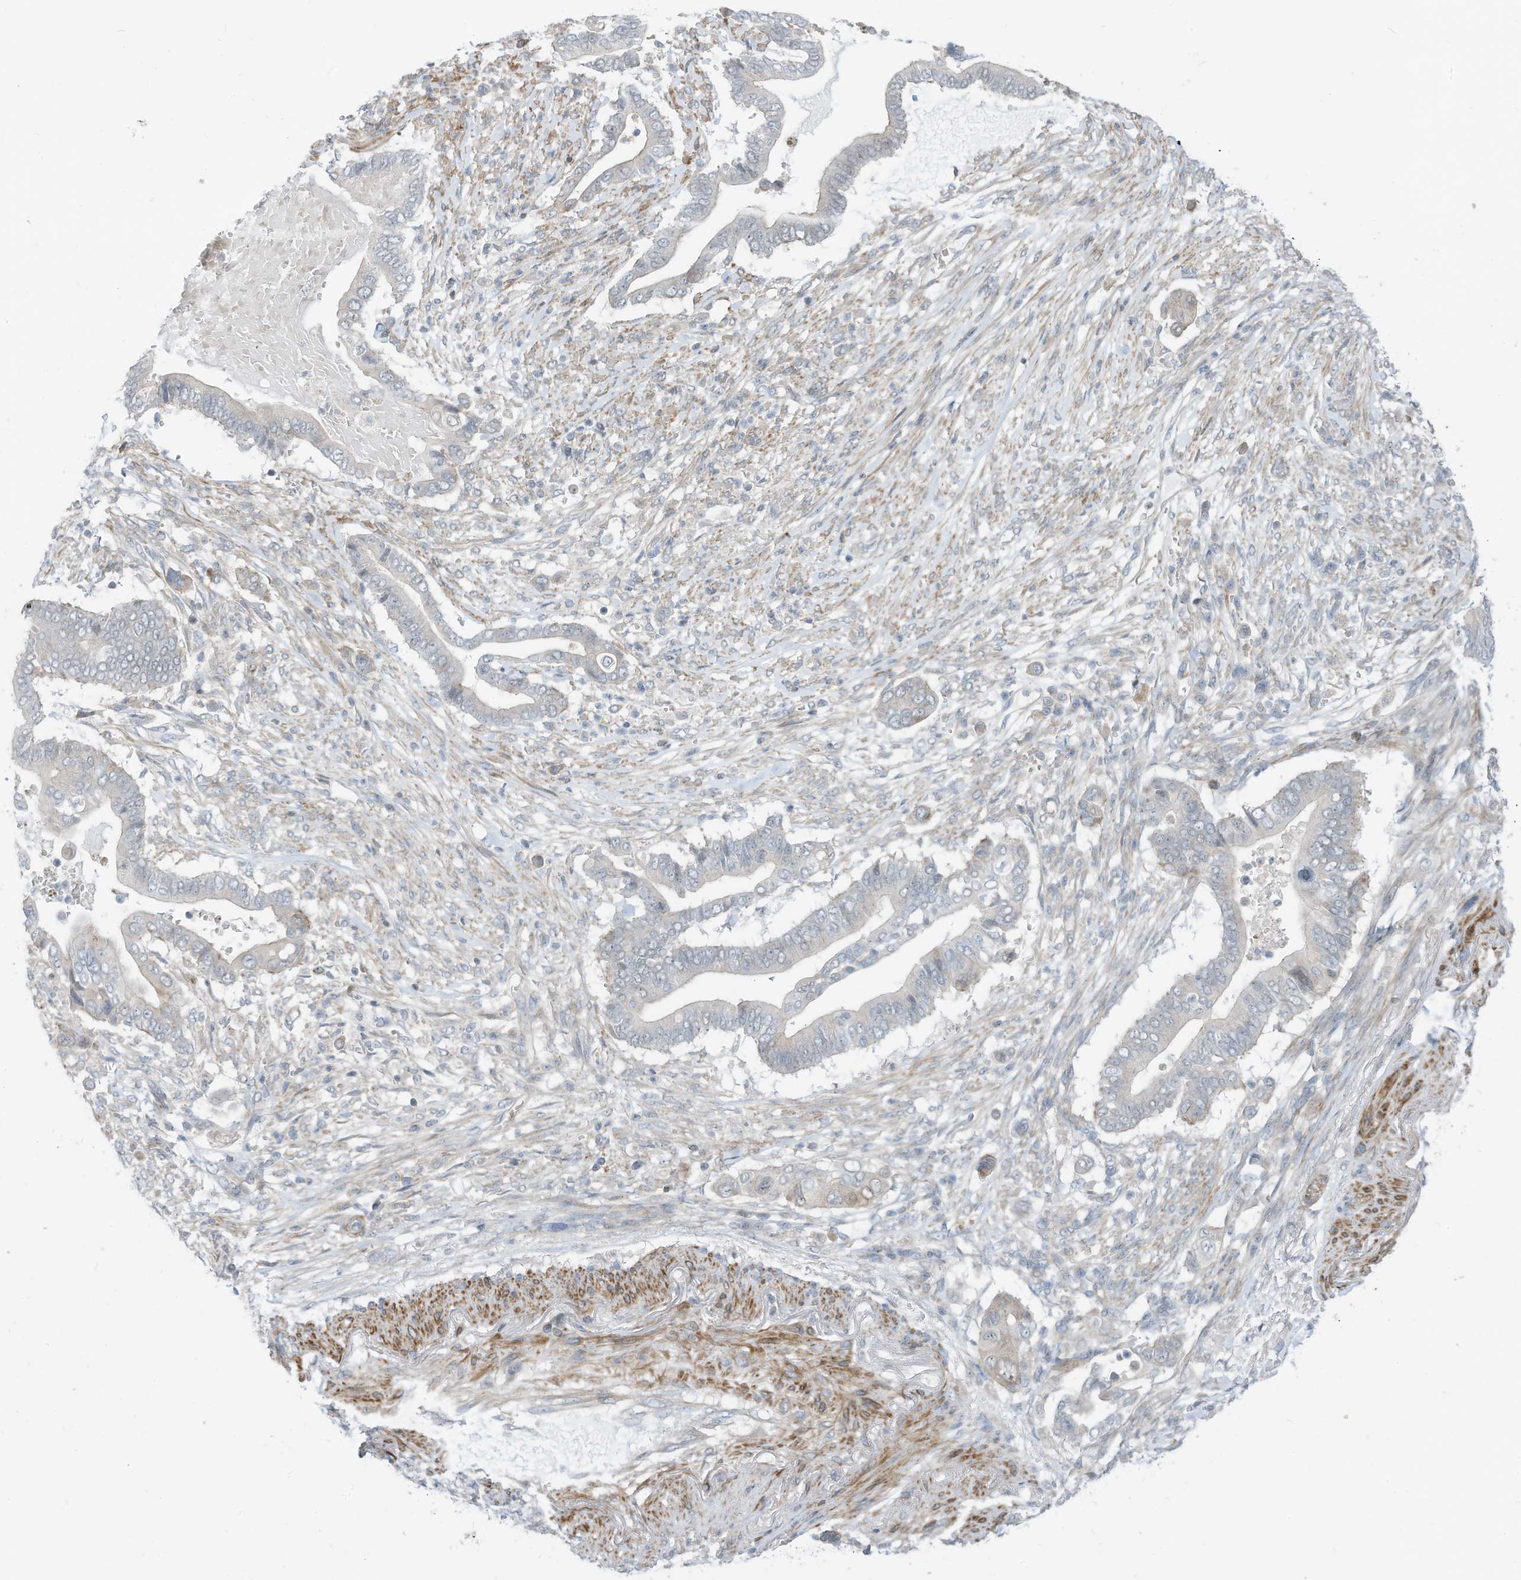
{"staining": {"intensity": "negative", "quantity": "none", "location": "none"}, "tissue": "pancreatic cancer", "cell_type": "Tumor cells", "image_type": "cancer", "snomed": [{"axis": "morphology", "description": "Adenocarcinoma, NOS"}, {"axis": "topography", "description": "Pancreas"}], "caption": "Tumor cells show no significant expression in pancreatic cancer. The staining is performed using DAB brown chromogen with nuclei counter-stained in using hematoxylin.", "gene": "GPATCH3", "patient": {"sex": "male", "age": 68}}